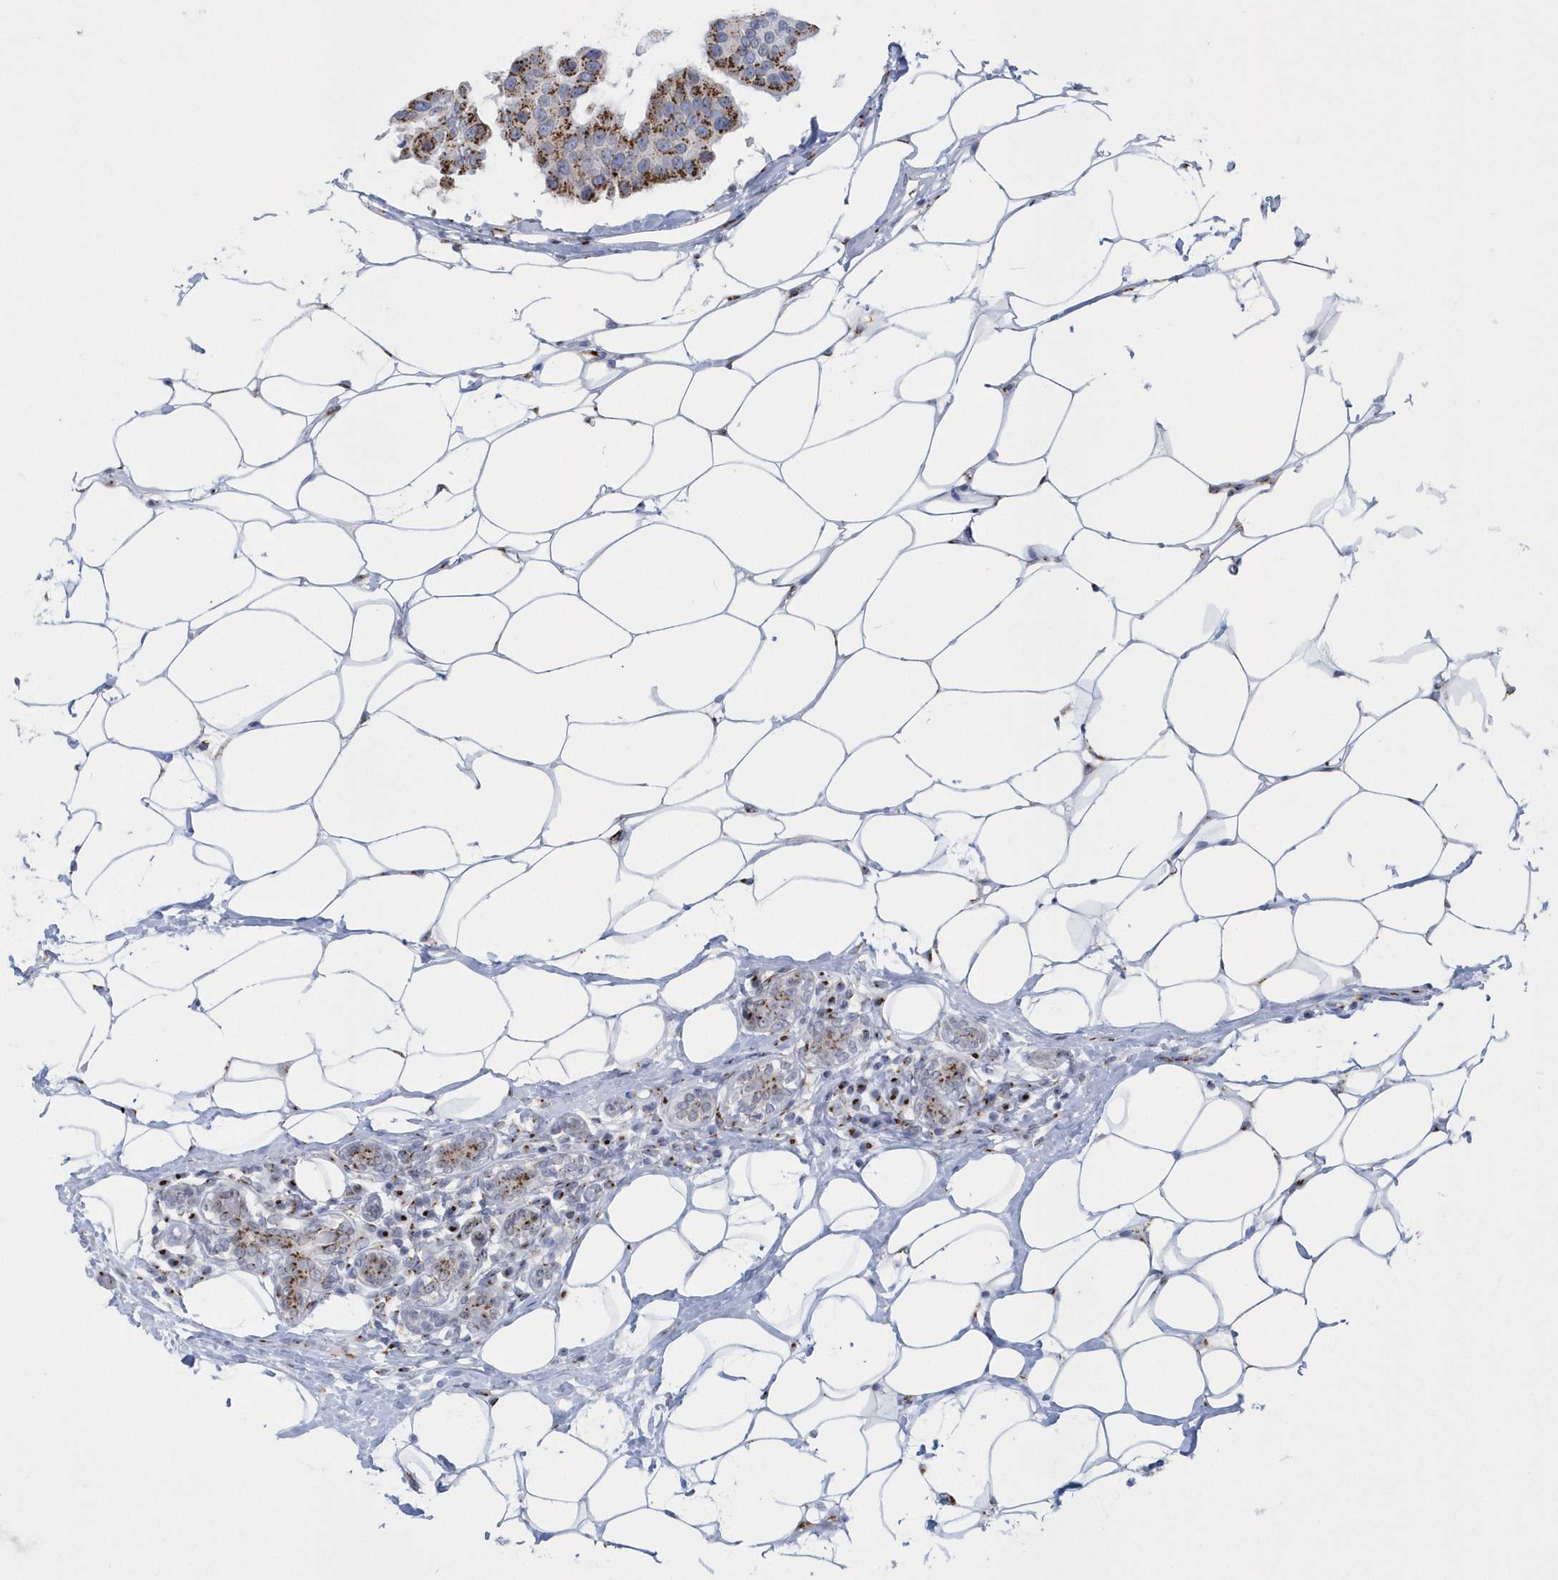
{"staining": {"intensity": "moderate", "quantity": ">75%", "location": "cytoplasmic/membranous"}, "tissue": "breast cancer", "cell_type": "Tumor cells", "image_type": "cancer", "snomed": [{"axis": "morphology", "description": "Normal tissue, NOS"}, {"axis": "morphology", "description": "Duct carcinoma"}, {"axis": "topography", "description": "Breast"}], "caption": "DAB immunohistochemical staining of breast invasive ductal carcinoma exhibits moderate cytoplasmic/membranous protein positivity in approximately >75% of tumor cells.", "gene": "SLX9", "patient": {"sex": "female", "age": 39}}